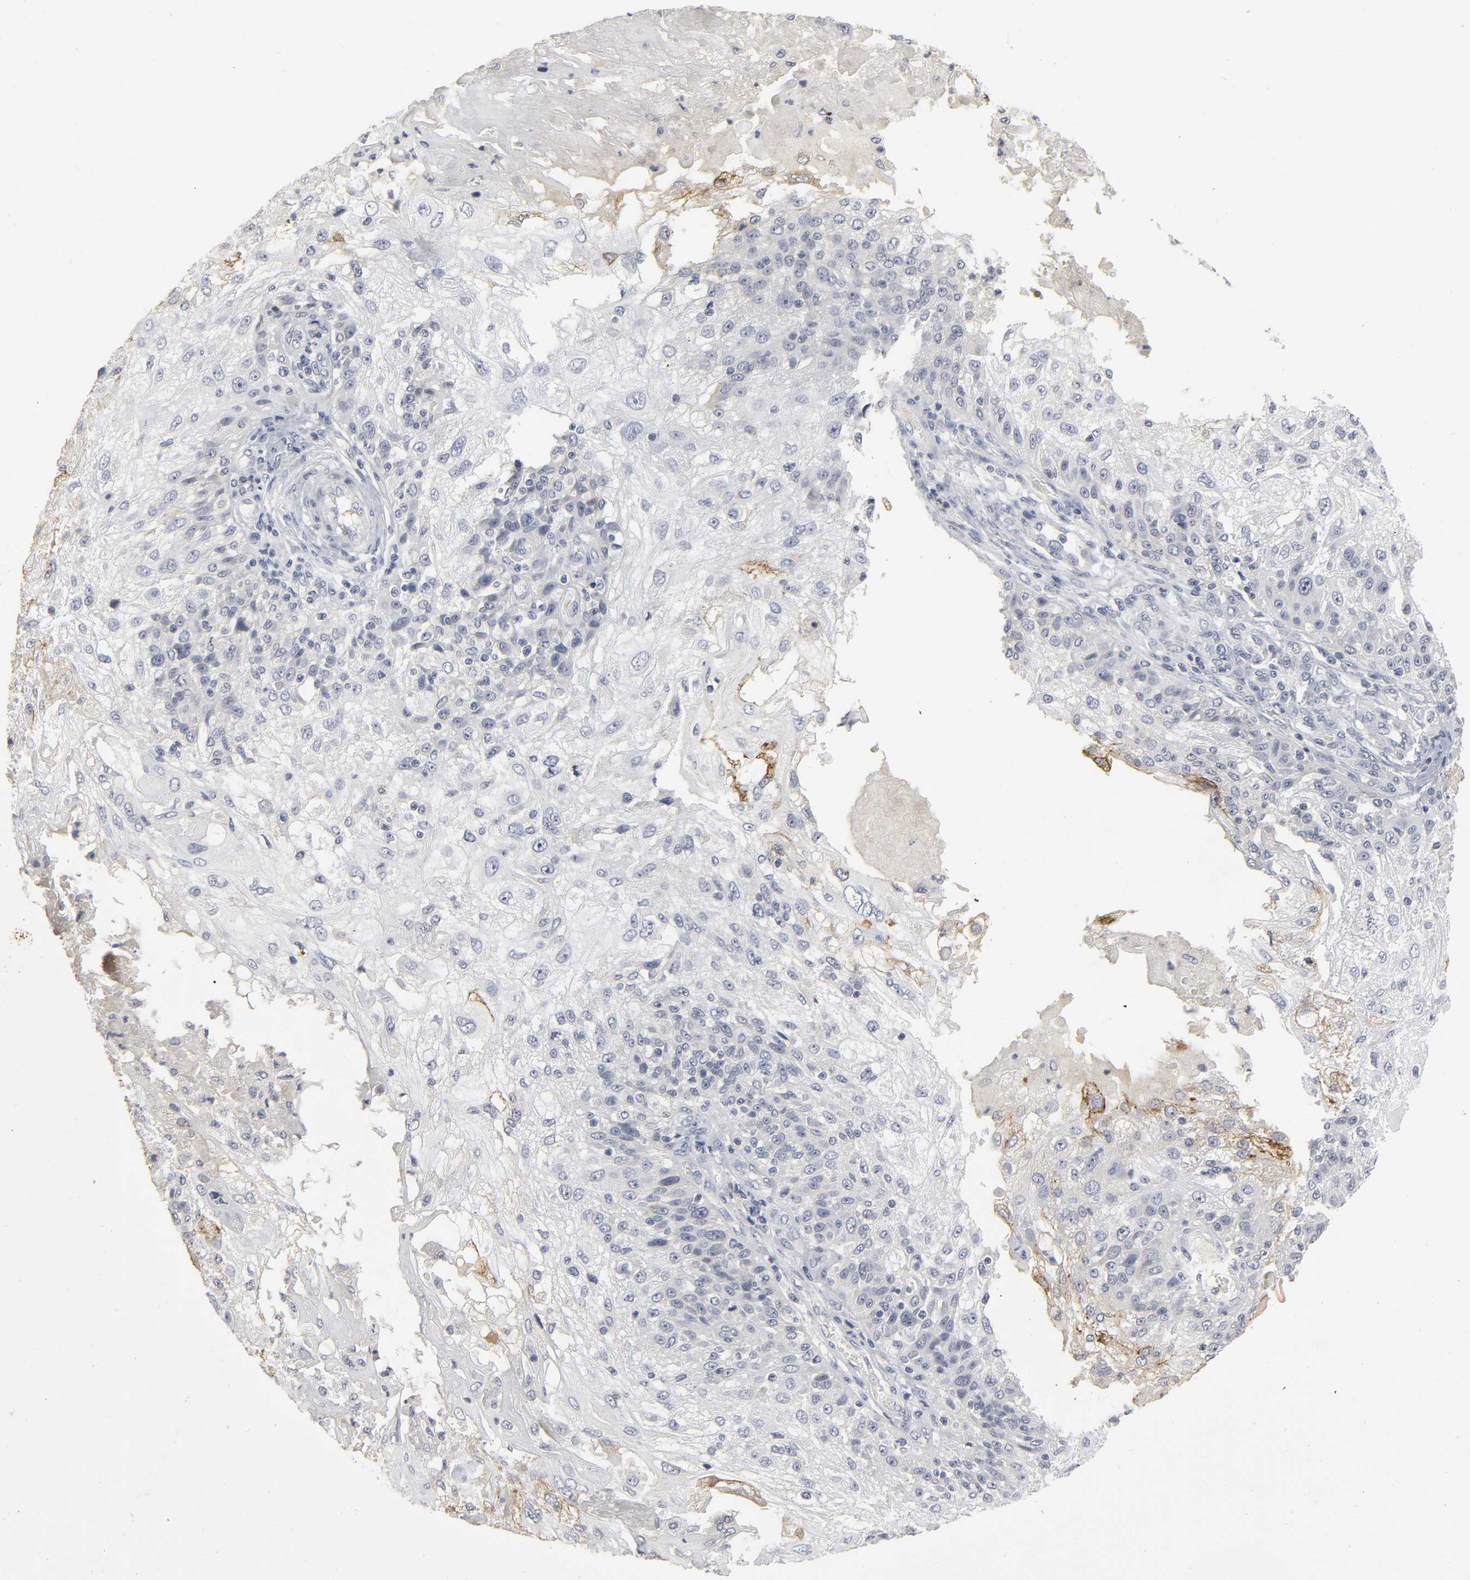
{"staining": {"intensity": "negative", "quantity": "none", "location": "none"}, "tissue": "skin cancer", "cell_type": "Tumor cells", "image_type": "cancer", "snomed": [{"axis": "morphology", "description": "Normal tissue, NOS"}, {"axis": "morphology", "description": "Squamous cell carcinoma, NOS"}, {"axis": "topography", "description": "Skin"}], "caption": "DAB immunohistochemical staining of skin cancer (squamous cell carcinoma) demonstrates no significant staining in tumor cells.", "gene": "TCAP", "patient": {"sex": "female", "age": 83}}